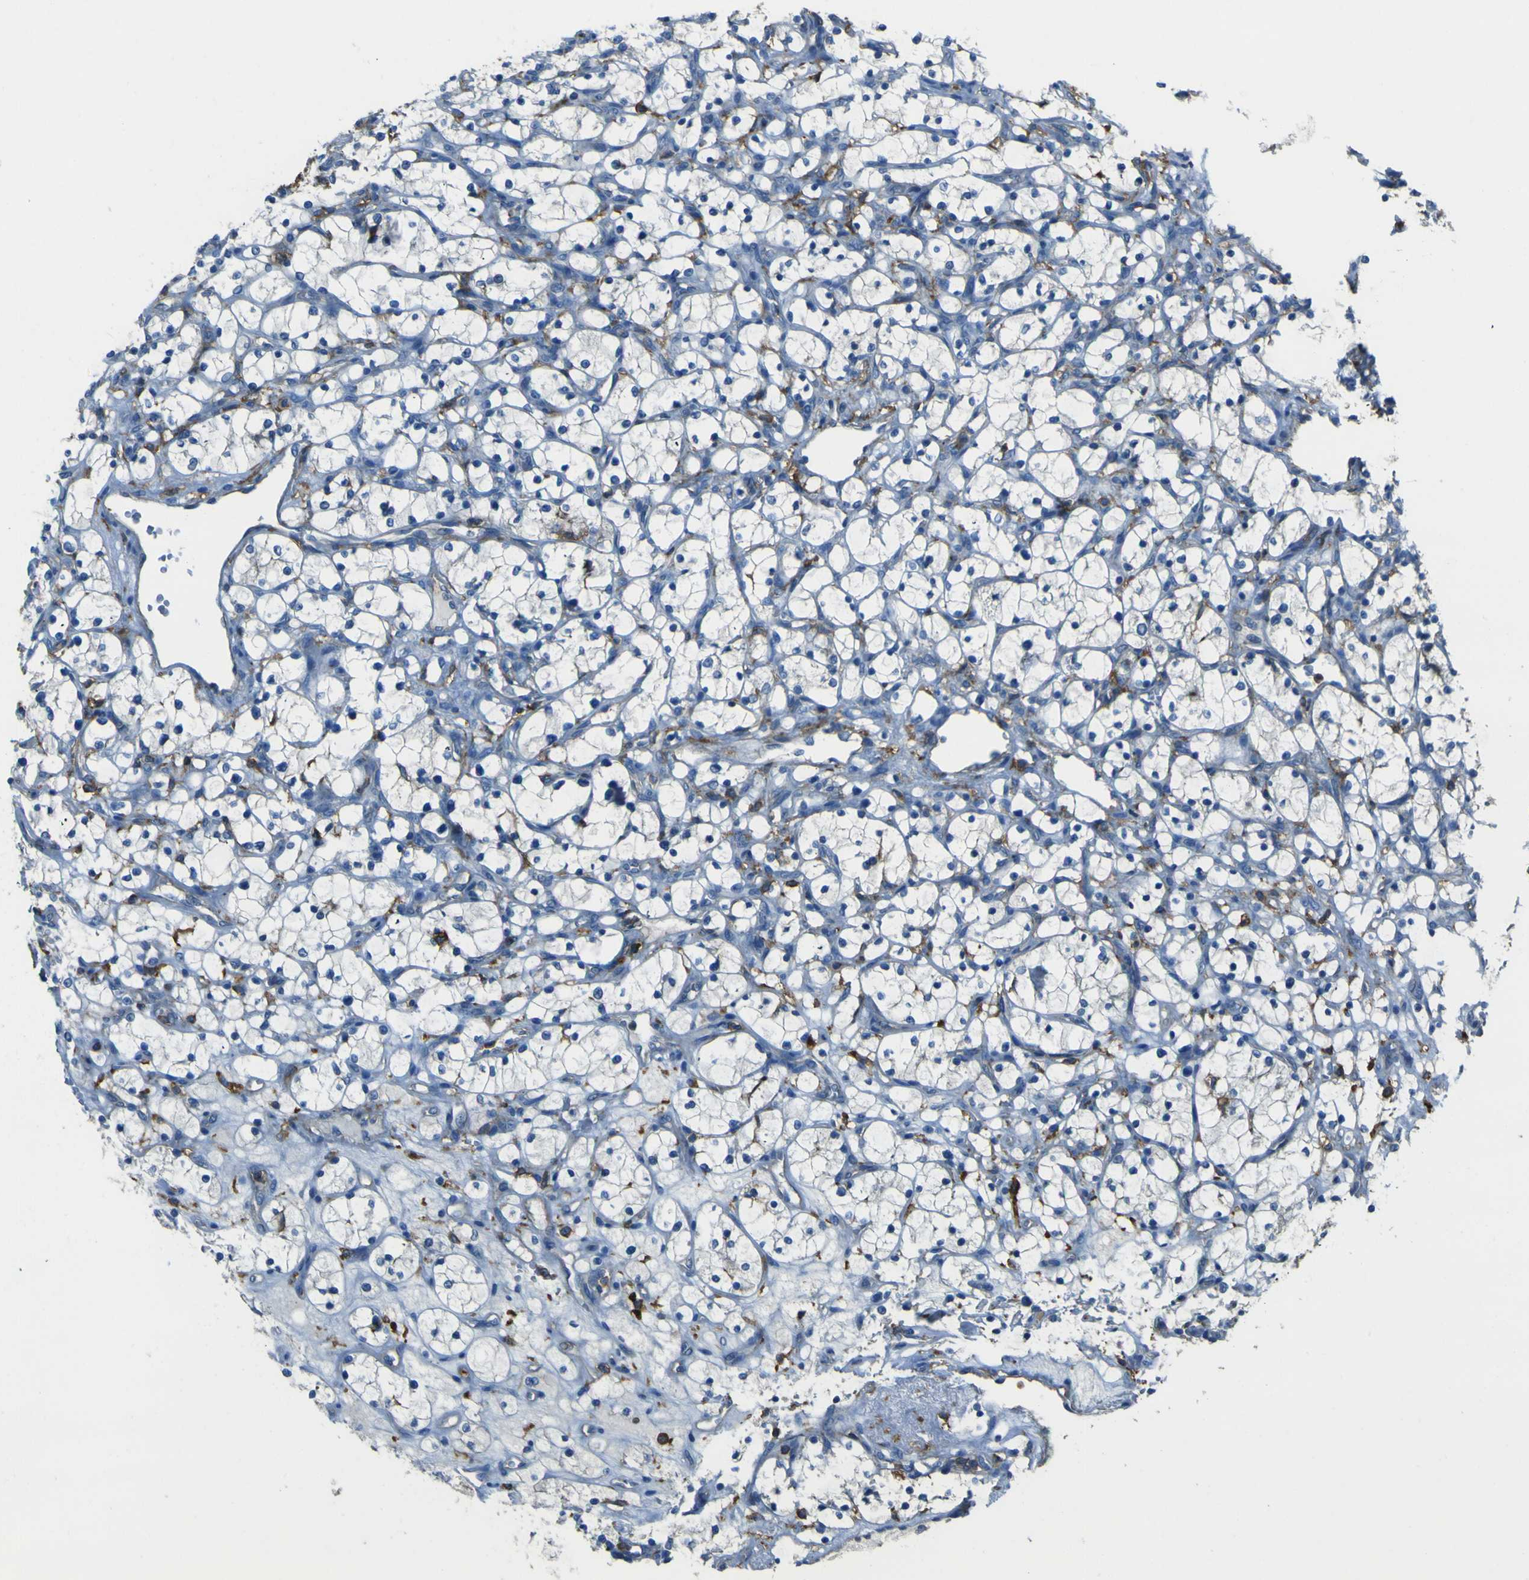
{"staining": {"intensity": "negative", "quantity": "none", "location": "none"}, "tissue": "renal cancer", "cell_type": "Tumor cells", "image_type": "cancer", "snomed": [{"axis": "morphology", "description": "Adenocarcinoma, NOS"}, {"axis": "topography", "description": "Kidney"}], "caption": "Immunohistochemical staining of human renal cancer (adenocarcinoma) reveals no significant expression in tumor cells.", "gene": "LAIR1", "patient": {"sex": "female", "age": 69}}